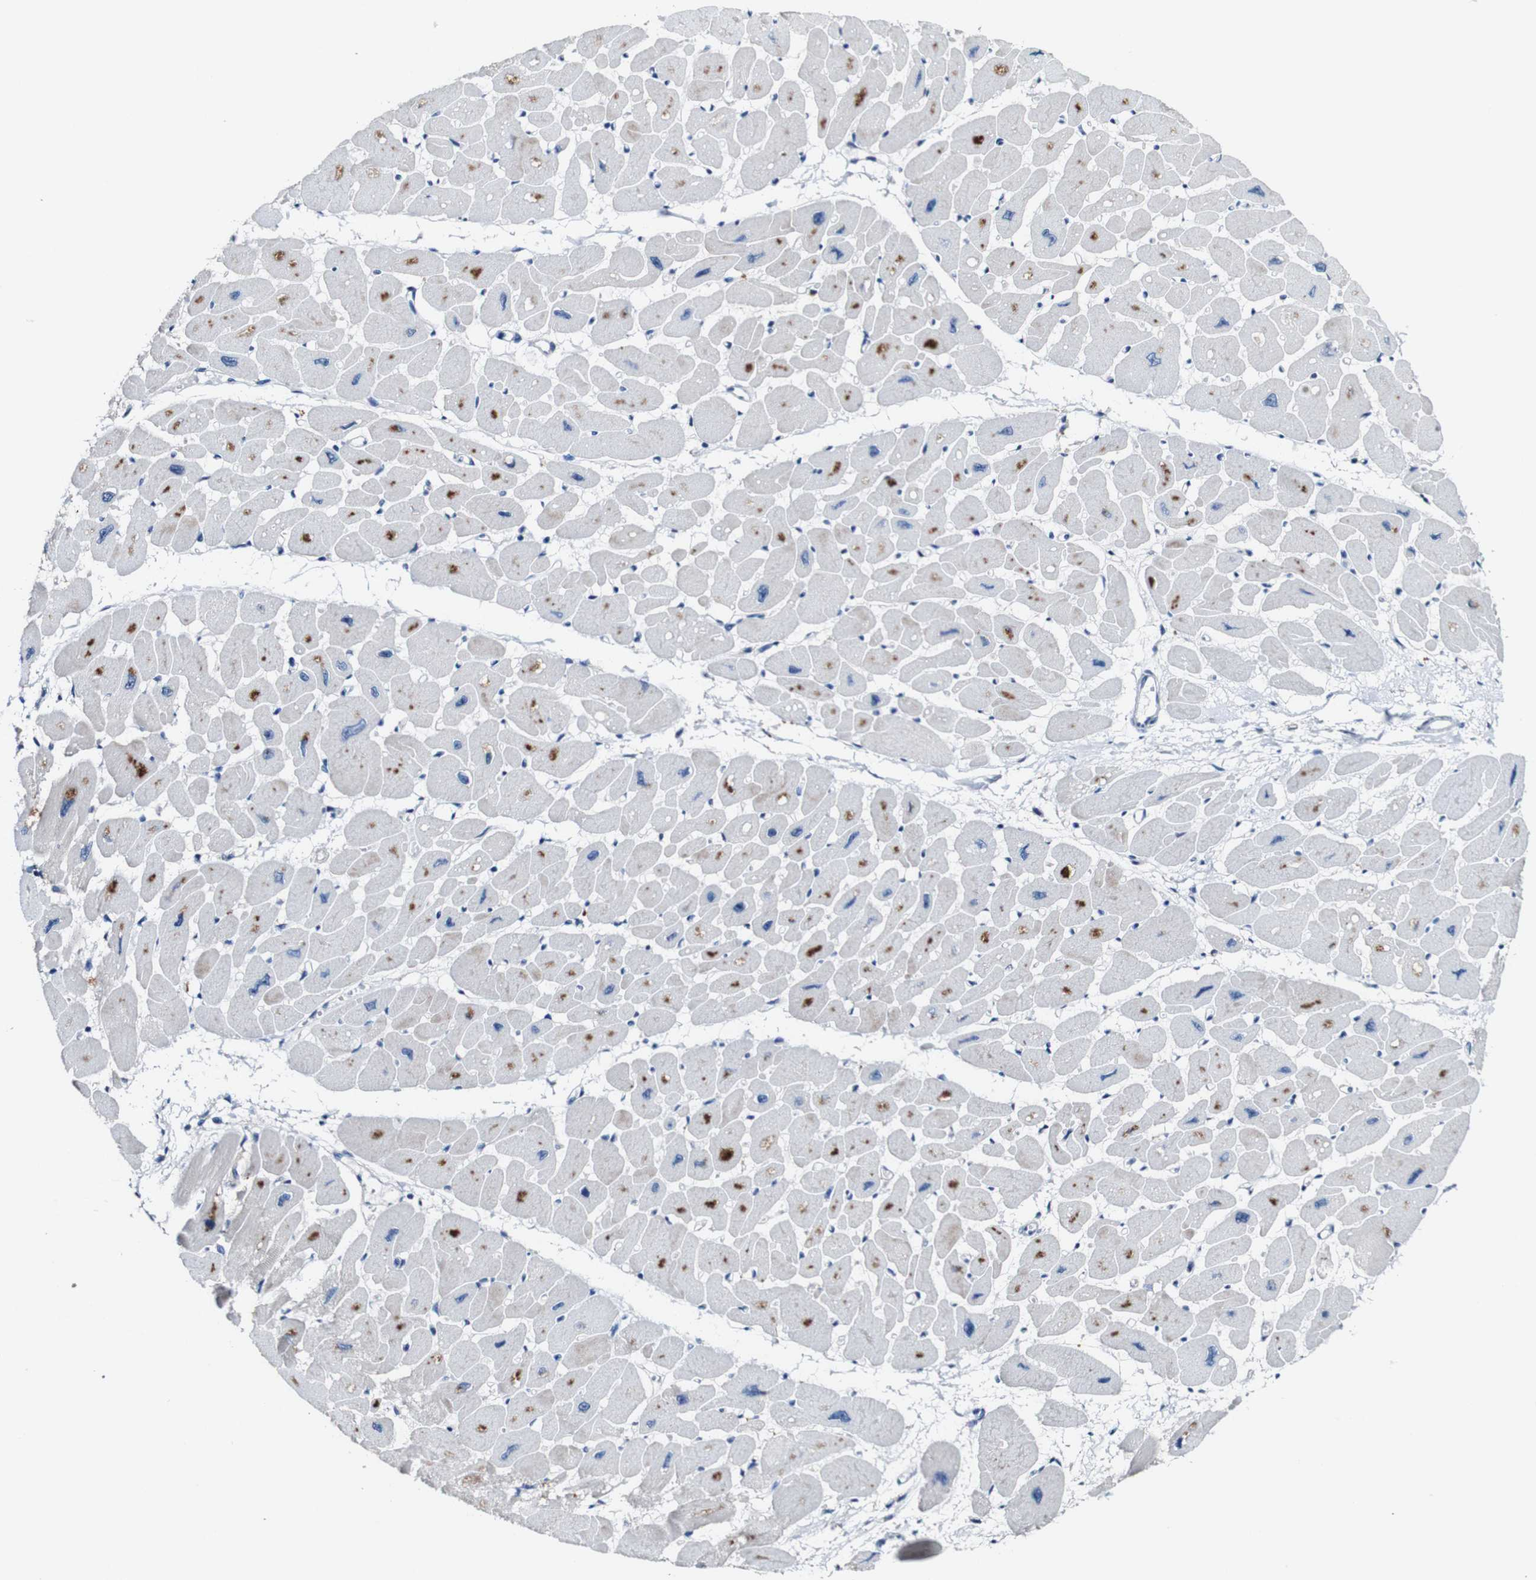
{"staining": {"intensity": "weak", "quantity": "<25%", "location": "cytoplasmic/membranous"}, "tissue": "heart muscle", "cell_type": "Cardiomyocytes", "image_type": "normal", "snomed": [{"axis": "morphology", "description": "Normal tissue, NOS"}, {"axis": "topography", "description": "Heart"}], "caption": "This image is of unremarkable heart muscle stained with immunohistochemistry to label a protein in brown with the nuclei are counter-stained blue. There is no positivity in cardiomyocytes. Brightfield microscopy of immunohistochemistry (IHC) stained with DAB (brown) and hematoxylin (blue), captured at high magnification.", "gene": "GRAMD1A", "patient": {"sex": "female", "age": 54}}